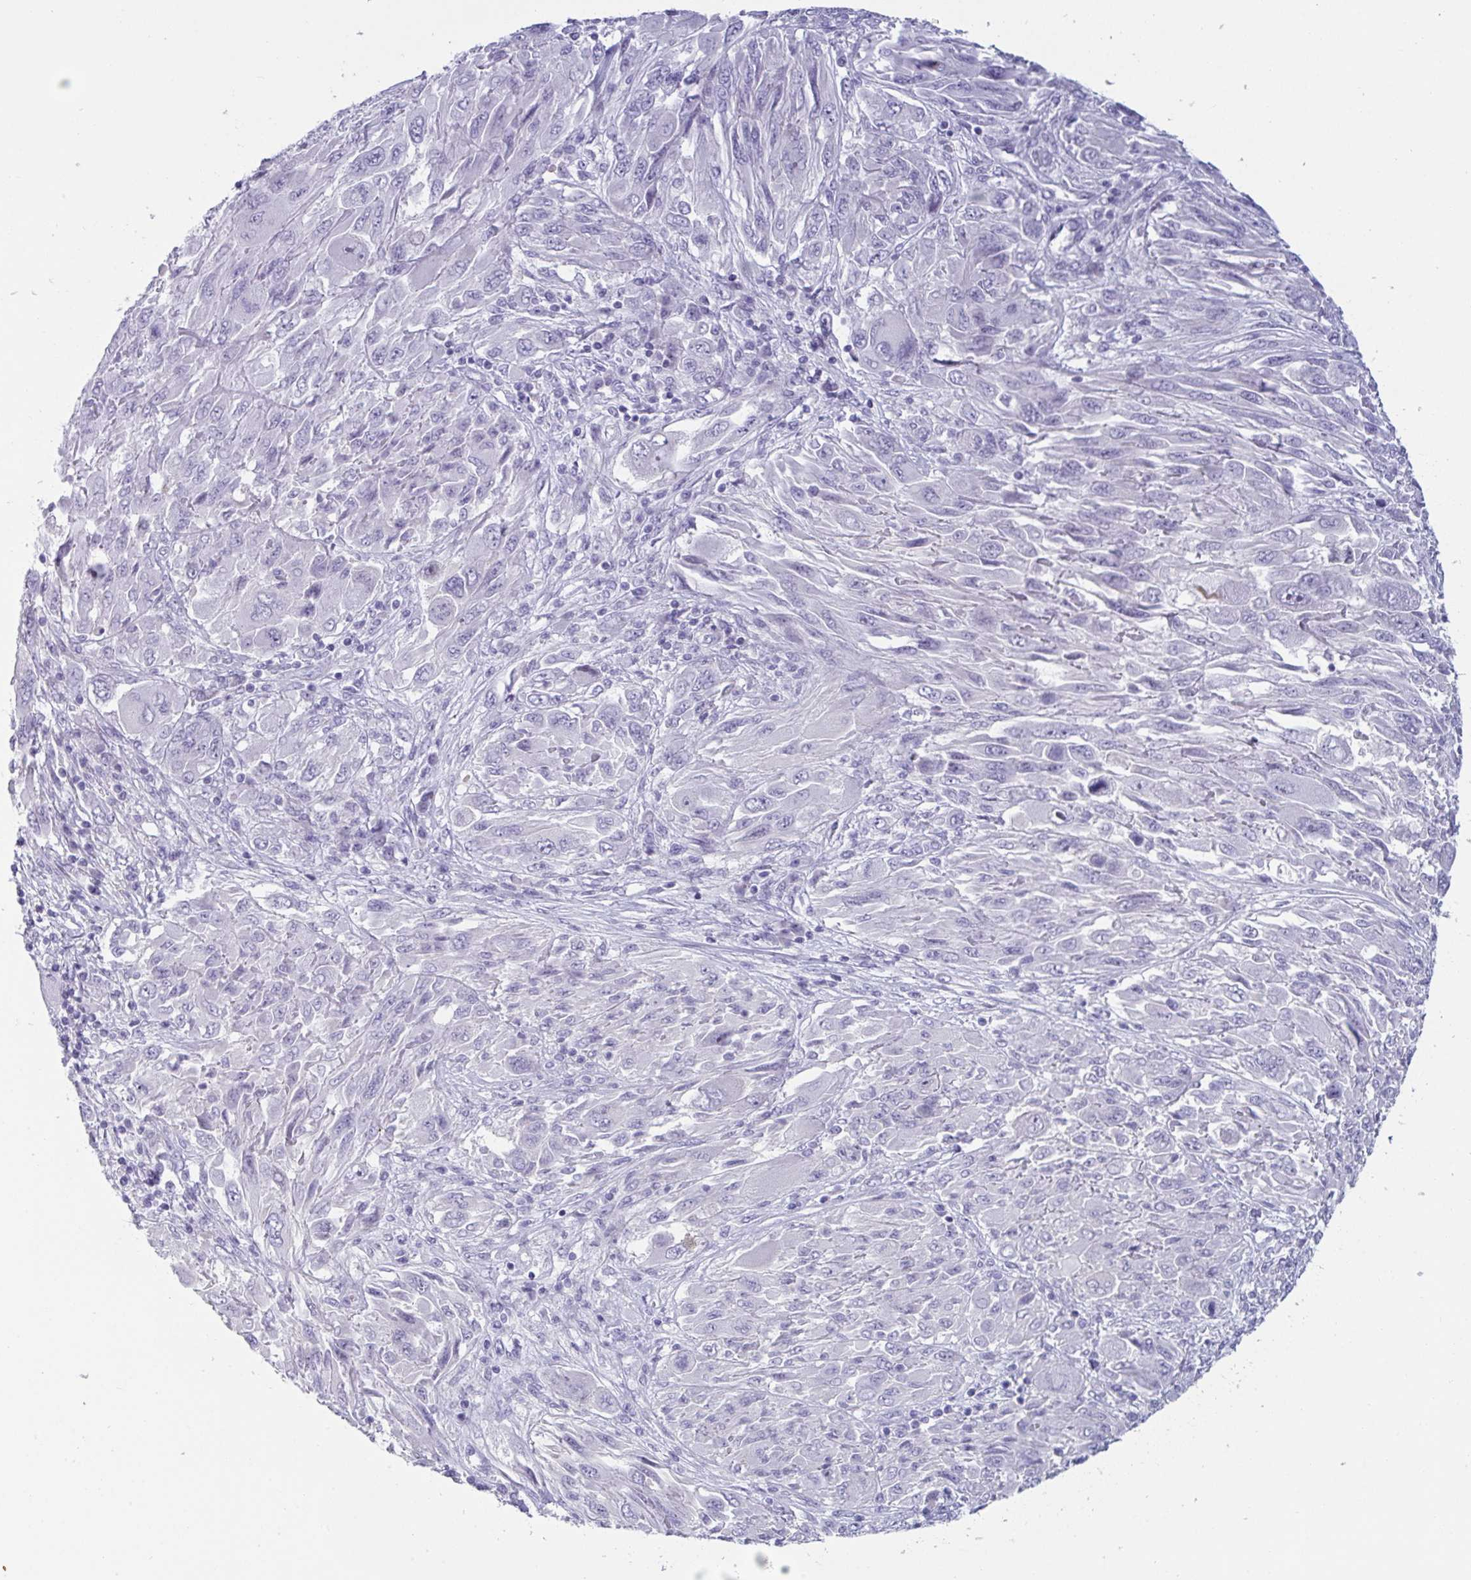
{"staining": {"intensity": "negative", "quantity": "none", "location": "none"}, "tissue": "melanoma", "cell_type": "Tumor cells", "image_type": "cancer", "snomed": [{"axis": "morphology", "description": "Malignant melanoma, NOS"}, {"axis": "topography", "description": "Skin"}], "caption": "Immunohistochemistry photomicrograph of human malignant melanoma stained for a protein (brown), which exhibits no staining in tumor cells.", "gene": "OR5P3", "patient": {"sex": "female", "age": 91}}